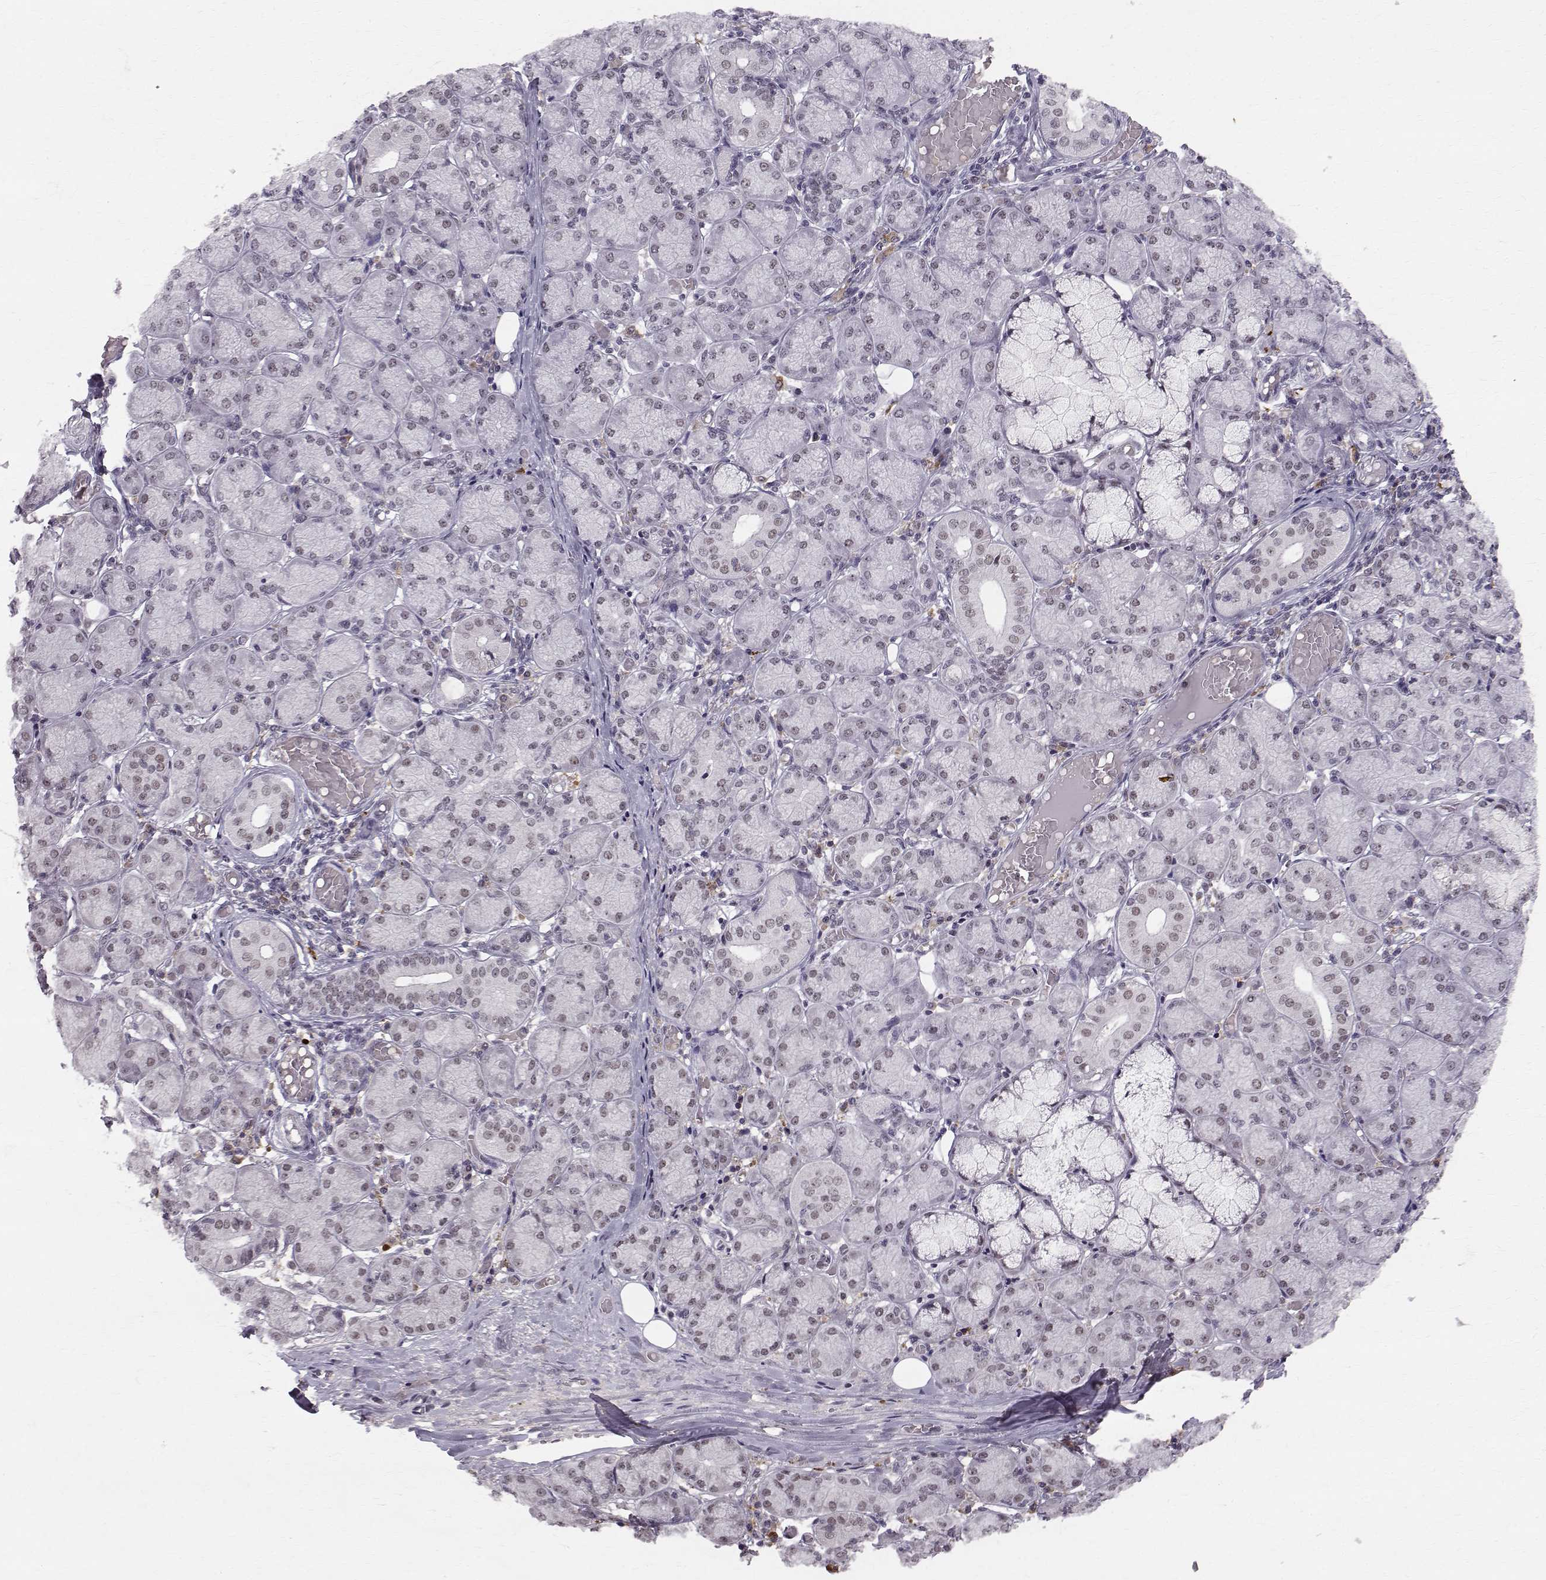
{"staining": {"intensity": "weak", "quantity": "25%-75%", "location": "nuclear"}, "tissue": "salivary gland", "cell_type": "Glandular cells", "image_type": "normal", "snomed": [{"axis": "morphology", "description": "Normal tissue, NOS"}, {"axis": "topography", "description": "Salivary gland"}, {"axis": "topography", "description": "Peripheral nerve tissue"}], "caption": "Immunohistochemistry (IHC) of benign human salivary gland displays low levels of weak nuclear staining in approximately 25%-75% of glandular cells. Using DAB (3,3'-diaminobenzidine) (brown) and hematoxylin (blue) stains, captured at high magnification using brightfield microscopy.", "gene": "RPP38", "patient": {"sex": "female", "age": 24}}